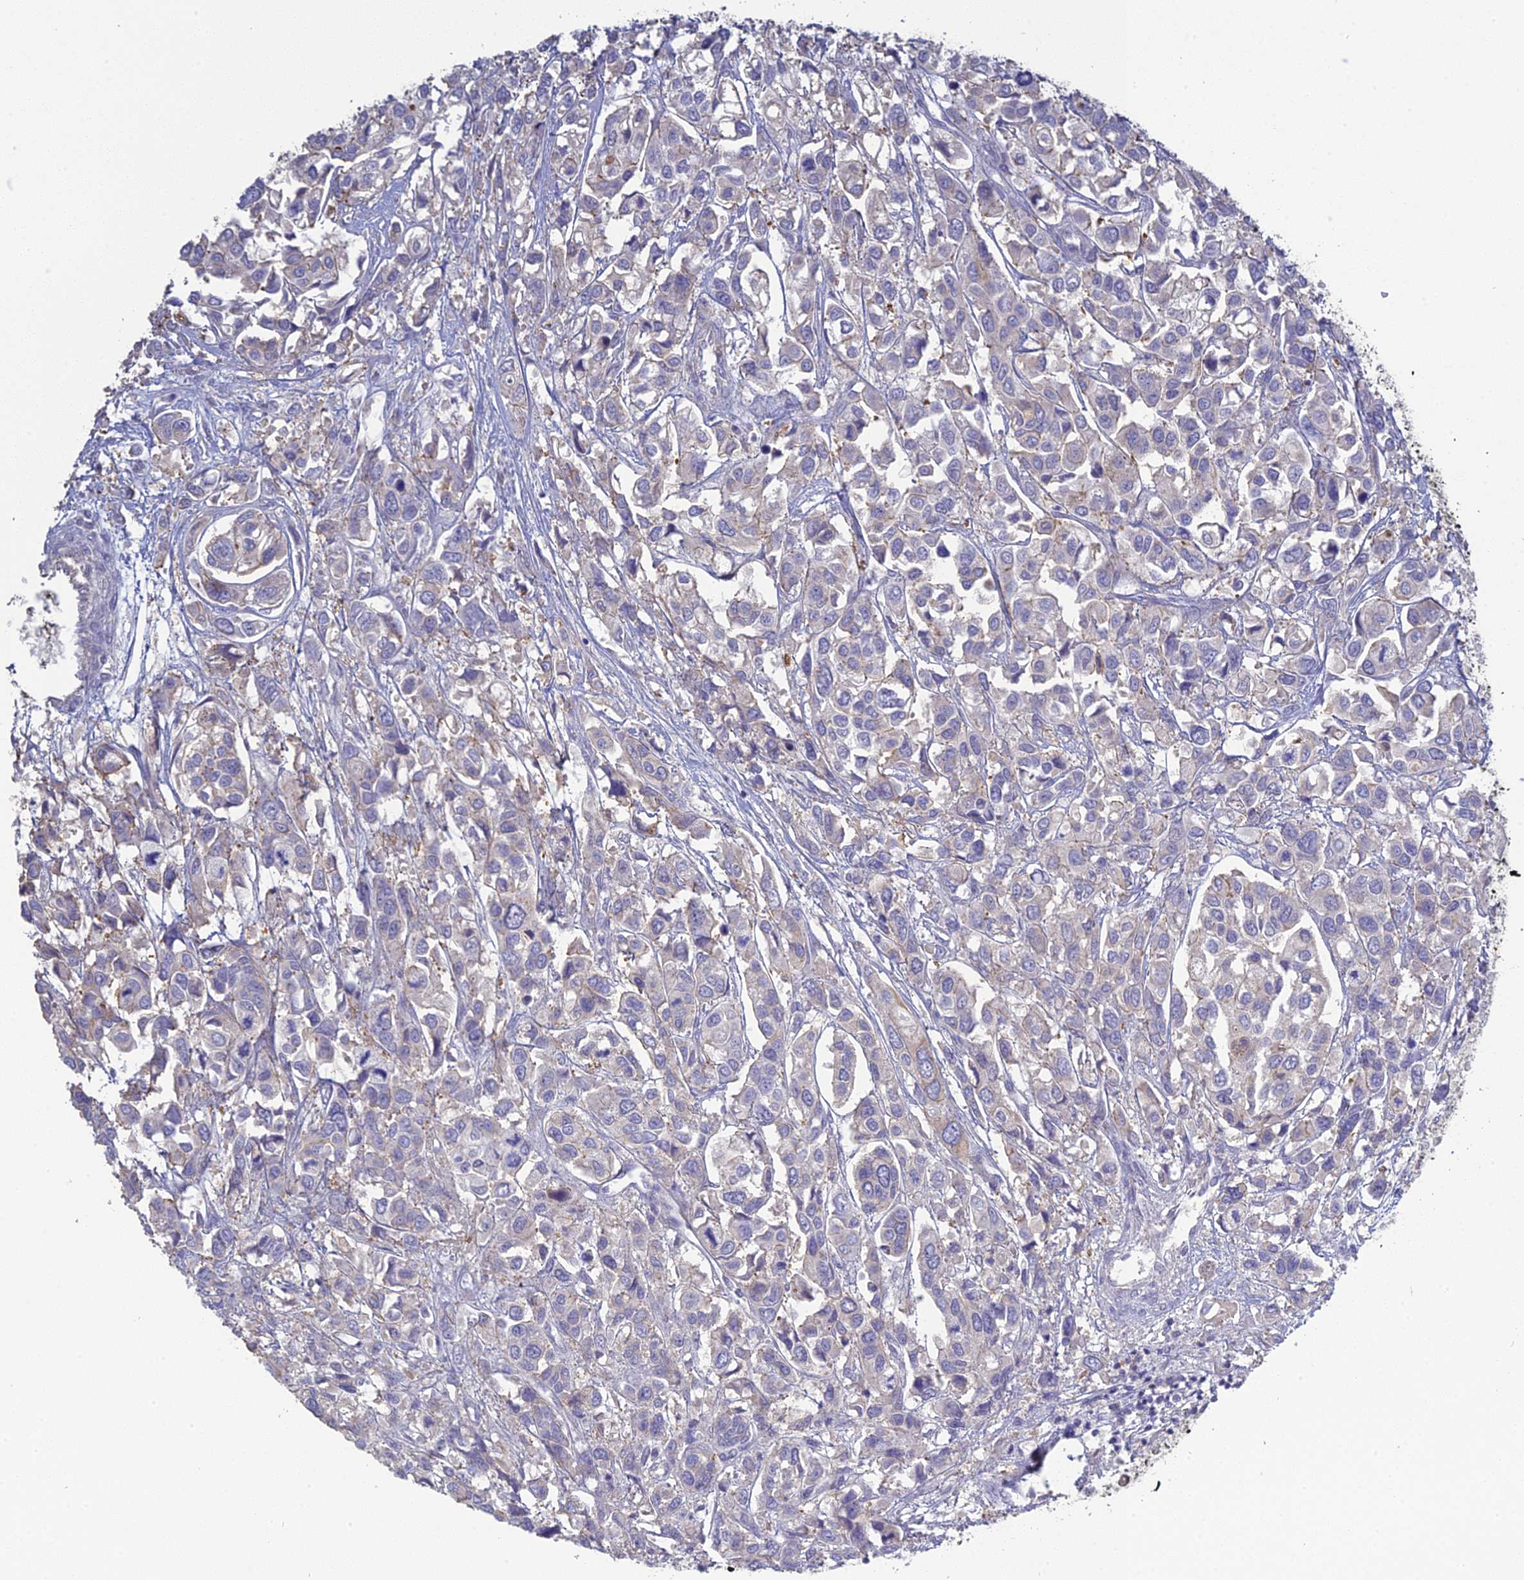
{"staining": {"intensity": "negative", "quantity": "none", "location": "none"}, "tissue": "urothelial cancer", "cell_type": "Tumor cells", "image_type": "cancer", "snomed": [{"axis": "morphology", "description": "Urothelial carcinoma, High grade"}, {"axis": "topography", "description": "Urinary bladder"}], "caption": "IHC of urothelial cancer displays no positivity in tumor cells.", "gene": "SFT2D2", "patient": {"sex": "male", "age": 67}}